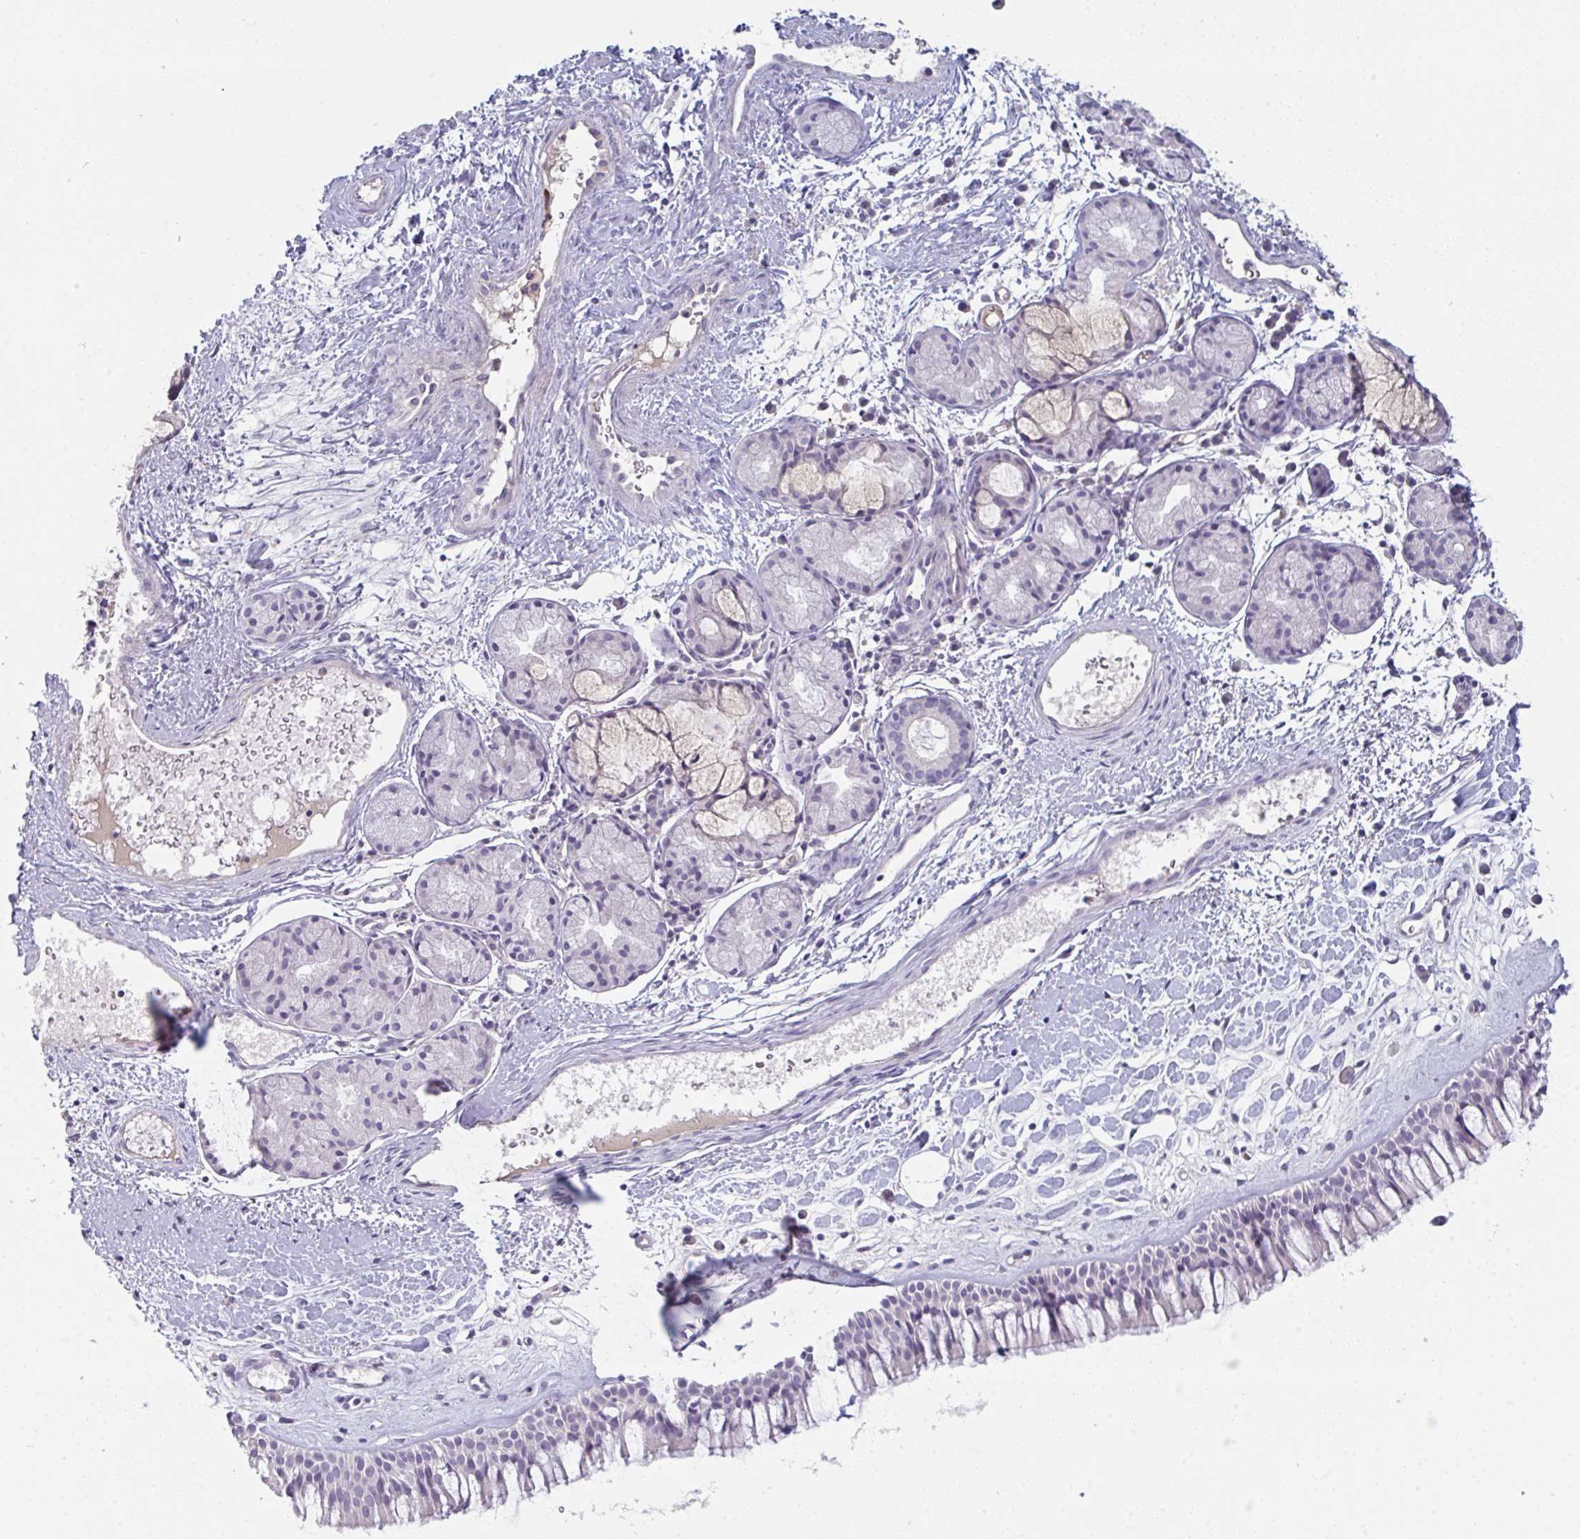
{"staining": {"intensity": "negative", "quantity": "none", "location": "none"}, "tissue": "nasopharynx", "cell_type": "Respiratory epithelial cells", "image_type": "normal", "snomed": [{"axis": "morphology", "description": "Normal tissue, NOS"}, {"axis": "topography", "description": "Nasopharynx"}], "caption": "This is an immunohistochemistry (IHC) image of benign human nasopharynx. There is no expression in respiratory epithelial cells.", "gene": "HGFAC", "patient": {"sex": "male", "age": 65}}